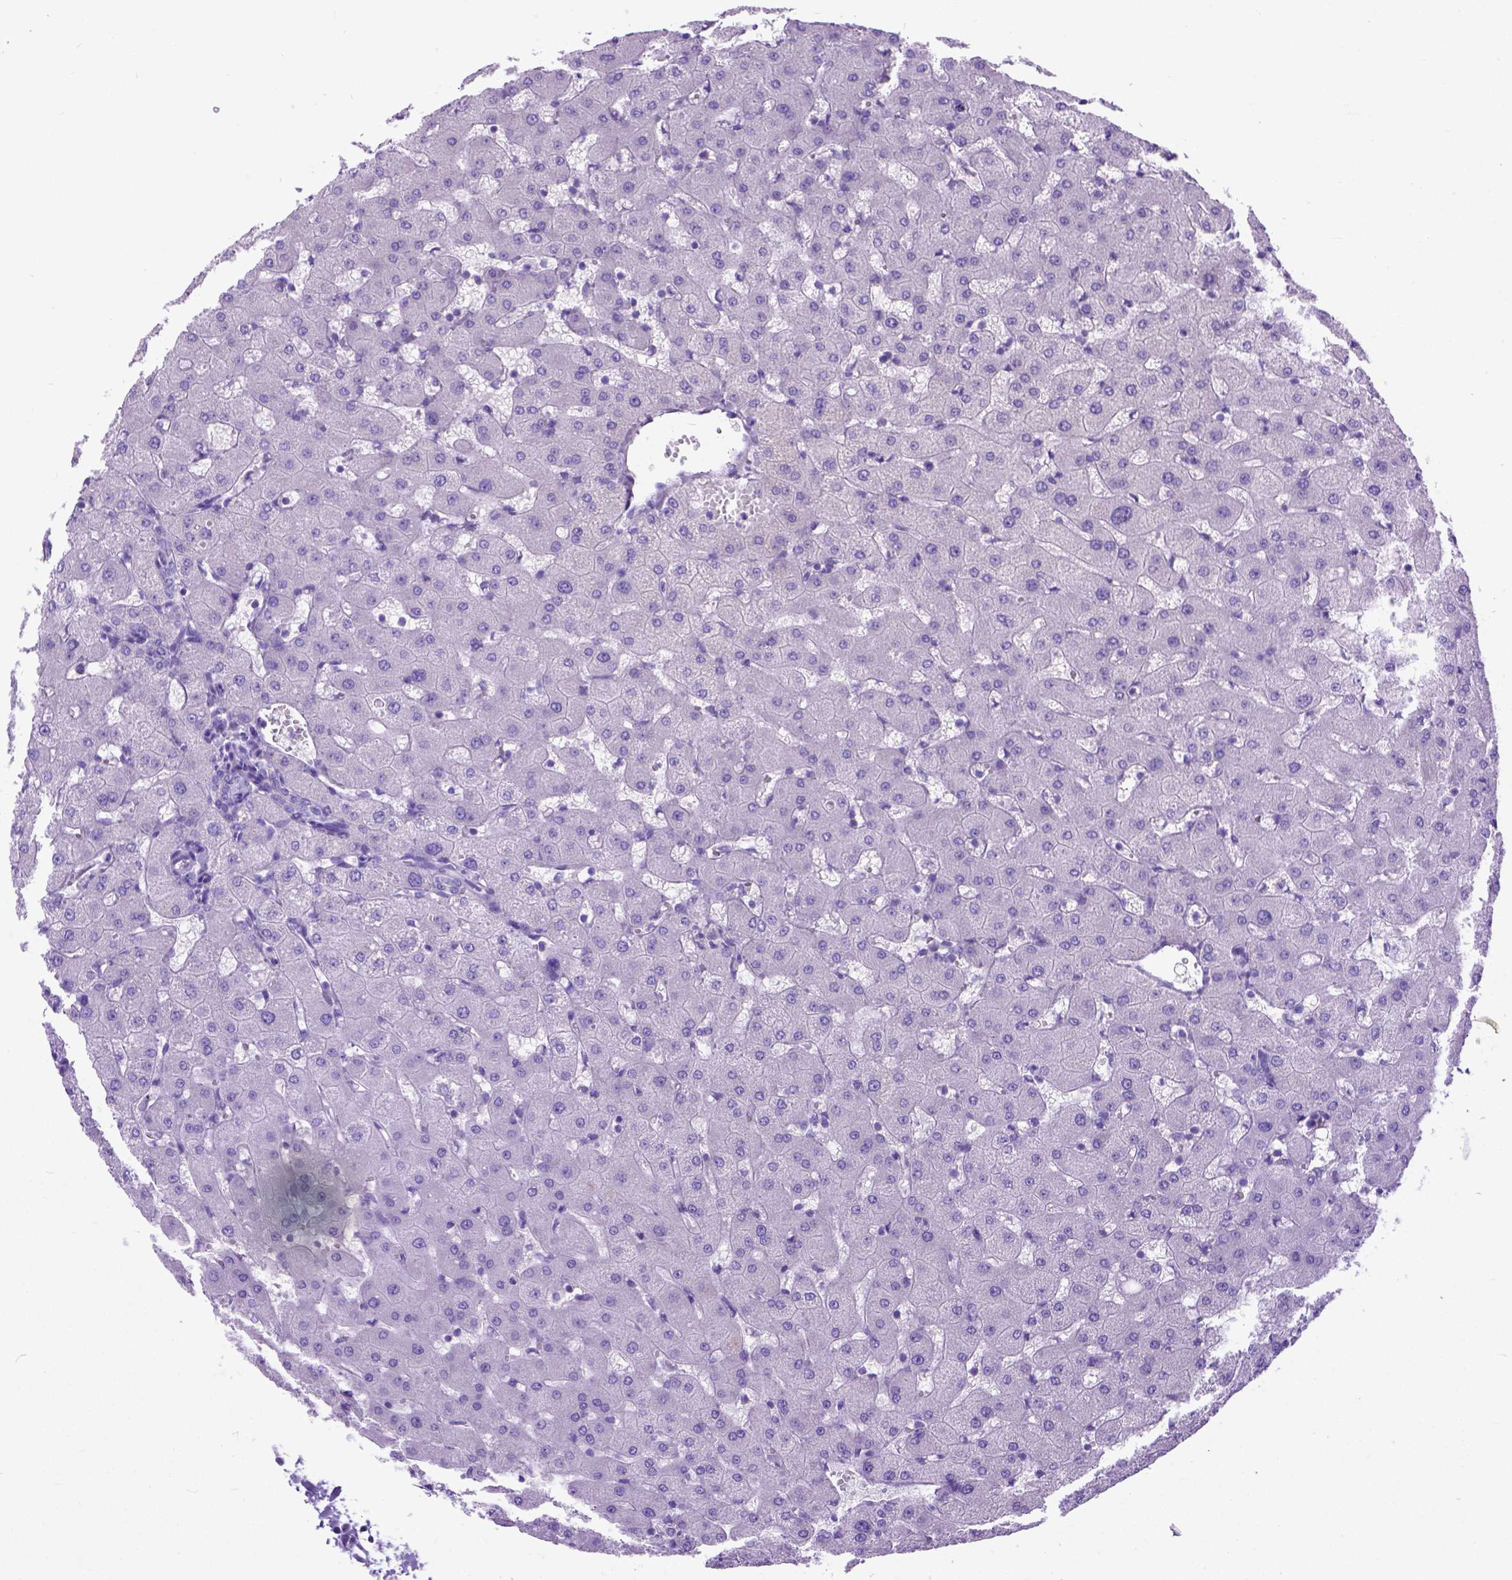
{"staining": {"intensity": "negative", "quantity": "none", "location": "none"}, "tissue": "liver", "cell_type": "Cholangiocytes", "image_type": "normal", "snomed": [{"axis": "morphology", "description": "Normal tissue, NOS"}, {"axis": "topography", "description": "Liver"}], "caption": "There is no significant staining in cholangiocytes of liver. (Immunohistochemistry (ihc), brightfield microscopy, high magnification).", "gene": "ODAD3", "patient": {"sex": "female", "age": 63}}